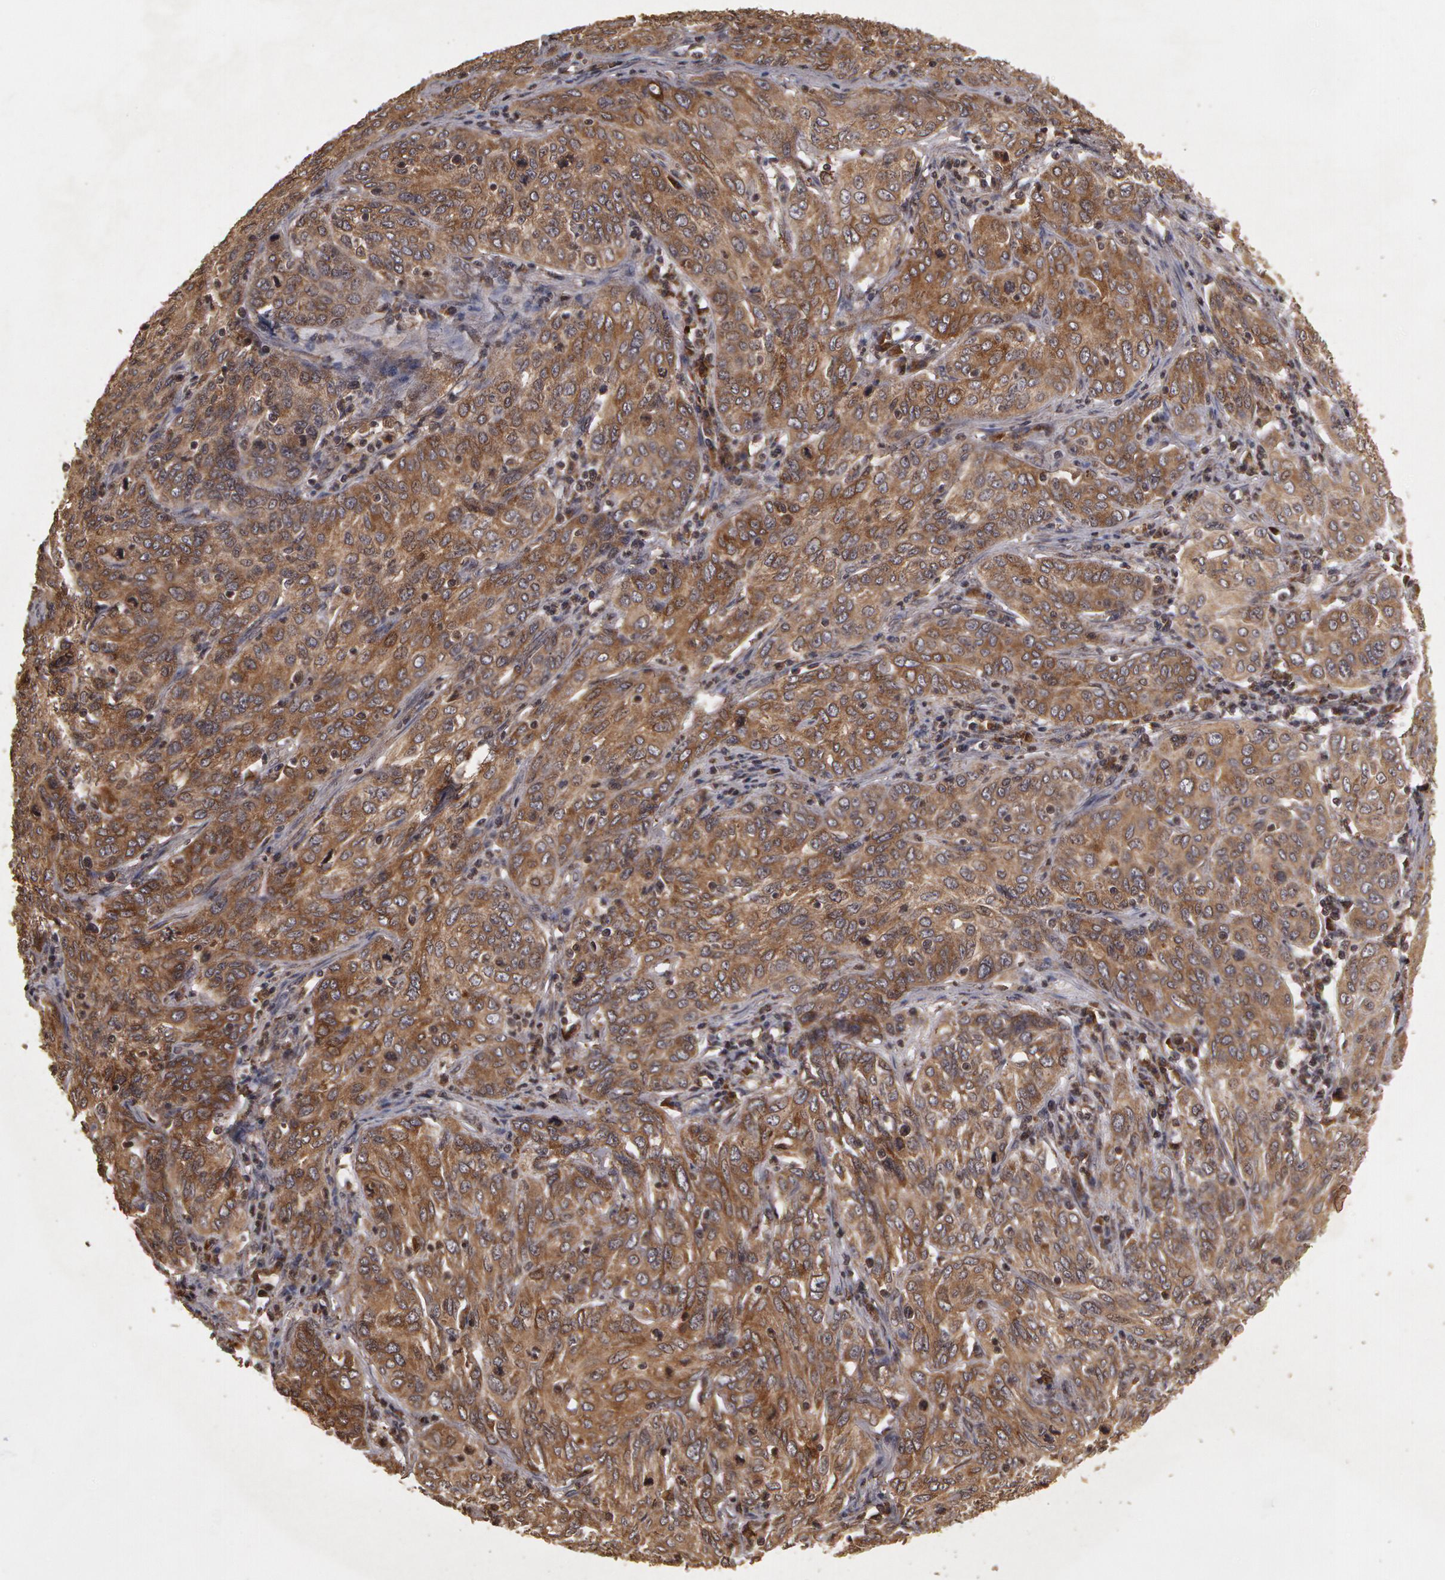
{"staining": {"intensity": "weak", "quantity": ">75%", "location": "cytoplasmic/membranous"}, "tissue": "cervical cancer", "cell_type": "Tumor cells", "image_type": "cancer", "snomed": [{"axis": "morphology", "description": "Squamous cell carcinoma, NOS"}, {"axis": "topography", "description": "Cervix"}], "caption": "Protein staining of squamous cell carcinoma (cervical) tissue shows weak cytoplasmic/membranous staining in approximately >75% of tumor cells. (Brightfield microscopy of DAB IHC at high magnification).", "gene": "CALR", "patient": {"sex": "female", "age": 38}}